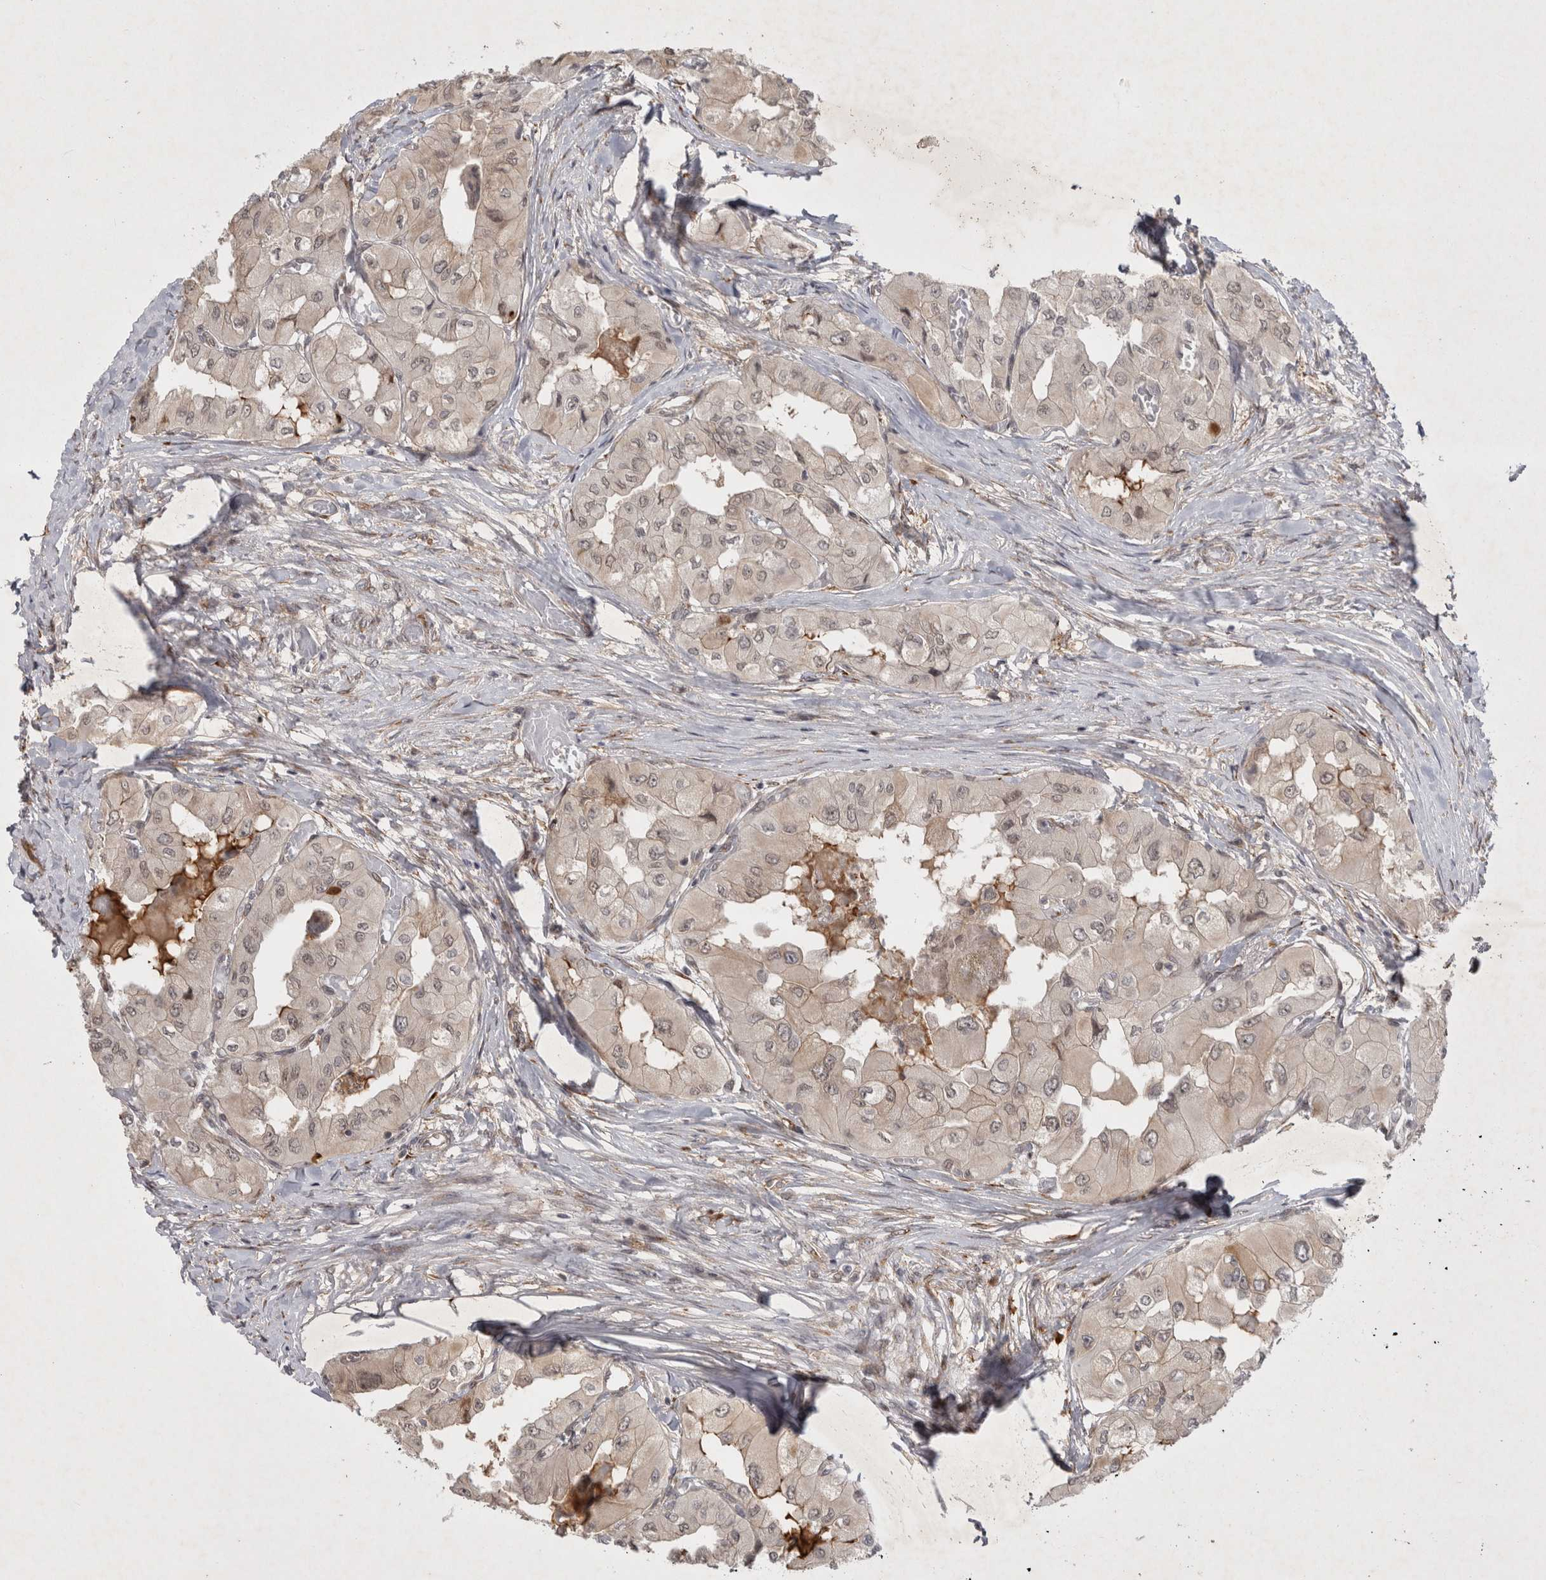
{"staining": {"intensity": "weak", "quantity": "<25%", "location": "nuclear"}, "tissue": "thyroid cancer", "cell_type": "Tumor cells", "image_type": "cancer", "snomed": [{"axis": "morphology", "description": "Papillary adenocarcinoma, NOS"}, {"axis": "topography", "description": "Thyroid gland"}], "caption": "This micrograph is of thyroid cancer stained with immunohistochemistry to label a protein in brown with the nuclei are counter-stained blue. There is no positivity in tumor cells.", "gene": "ZNF318", "patient": {"sex": "female", "age": 59}}